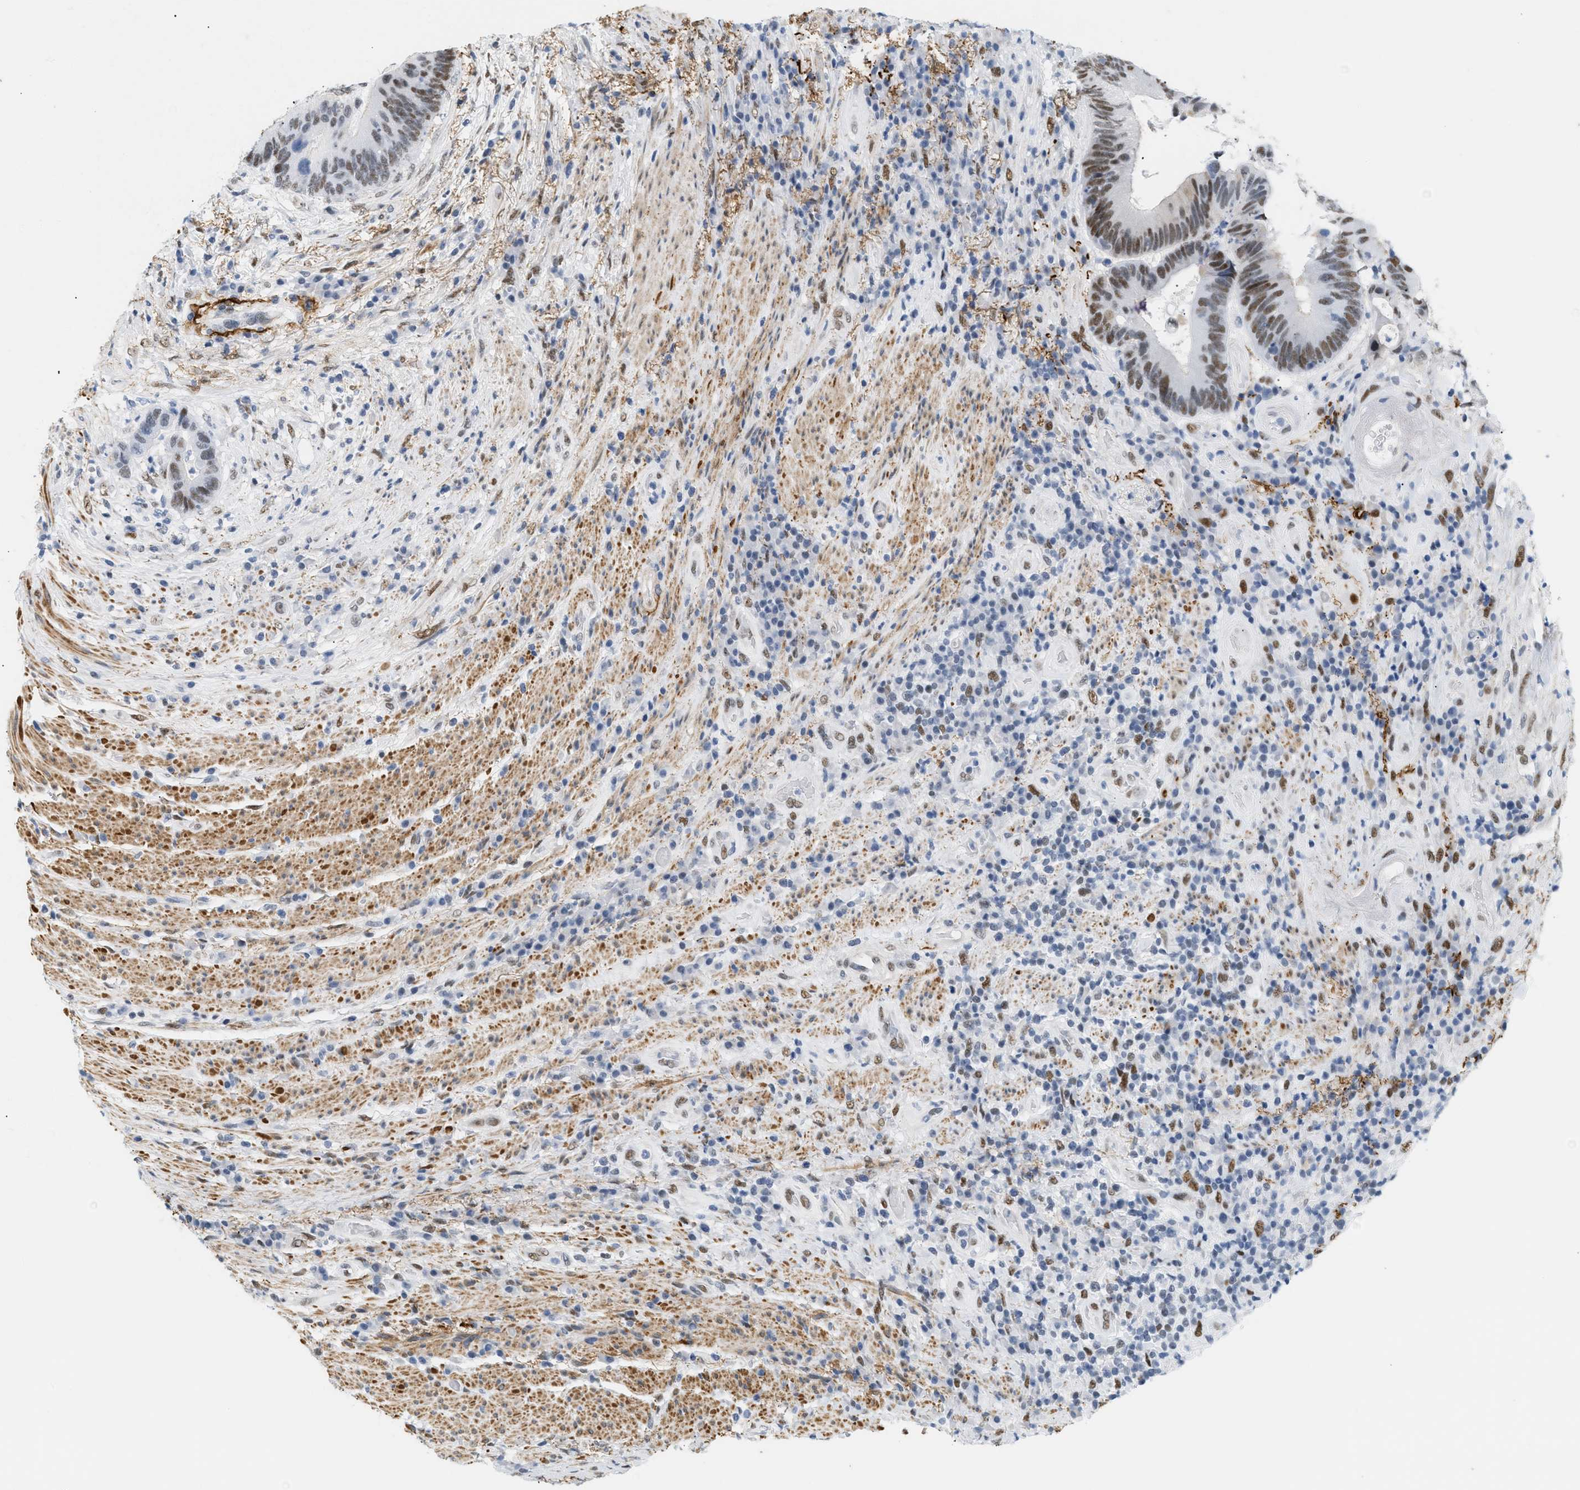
{"staining": {"intensity": "moderate", "quantity": ">75%", "location": "nuclear"}, "tissue": "colorectal cancer", "cell_type": "Tumor cells", "image_type": "cancer", "snomed": [{"axis": "morphology", "description": "Adenocarcinoma, NOS"}, {"axis": "topography", "description": "Rectum"}], "caption": "An image of human colorectal cancer (adenocarcinoma) stained for a protein shows moderate nuclear brown staining in tumor cells. (brown staining indicates protein expression, while blue staining denotes nuclei).", "gene": "ELN", "patient": {"sex": "female", "age": 89}}